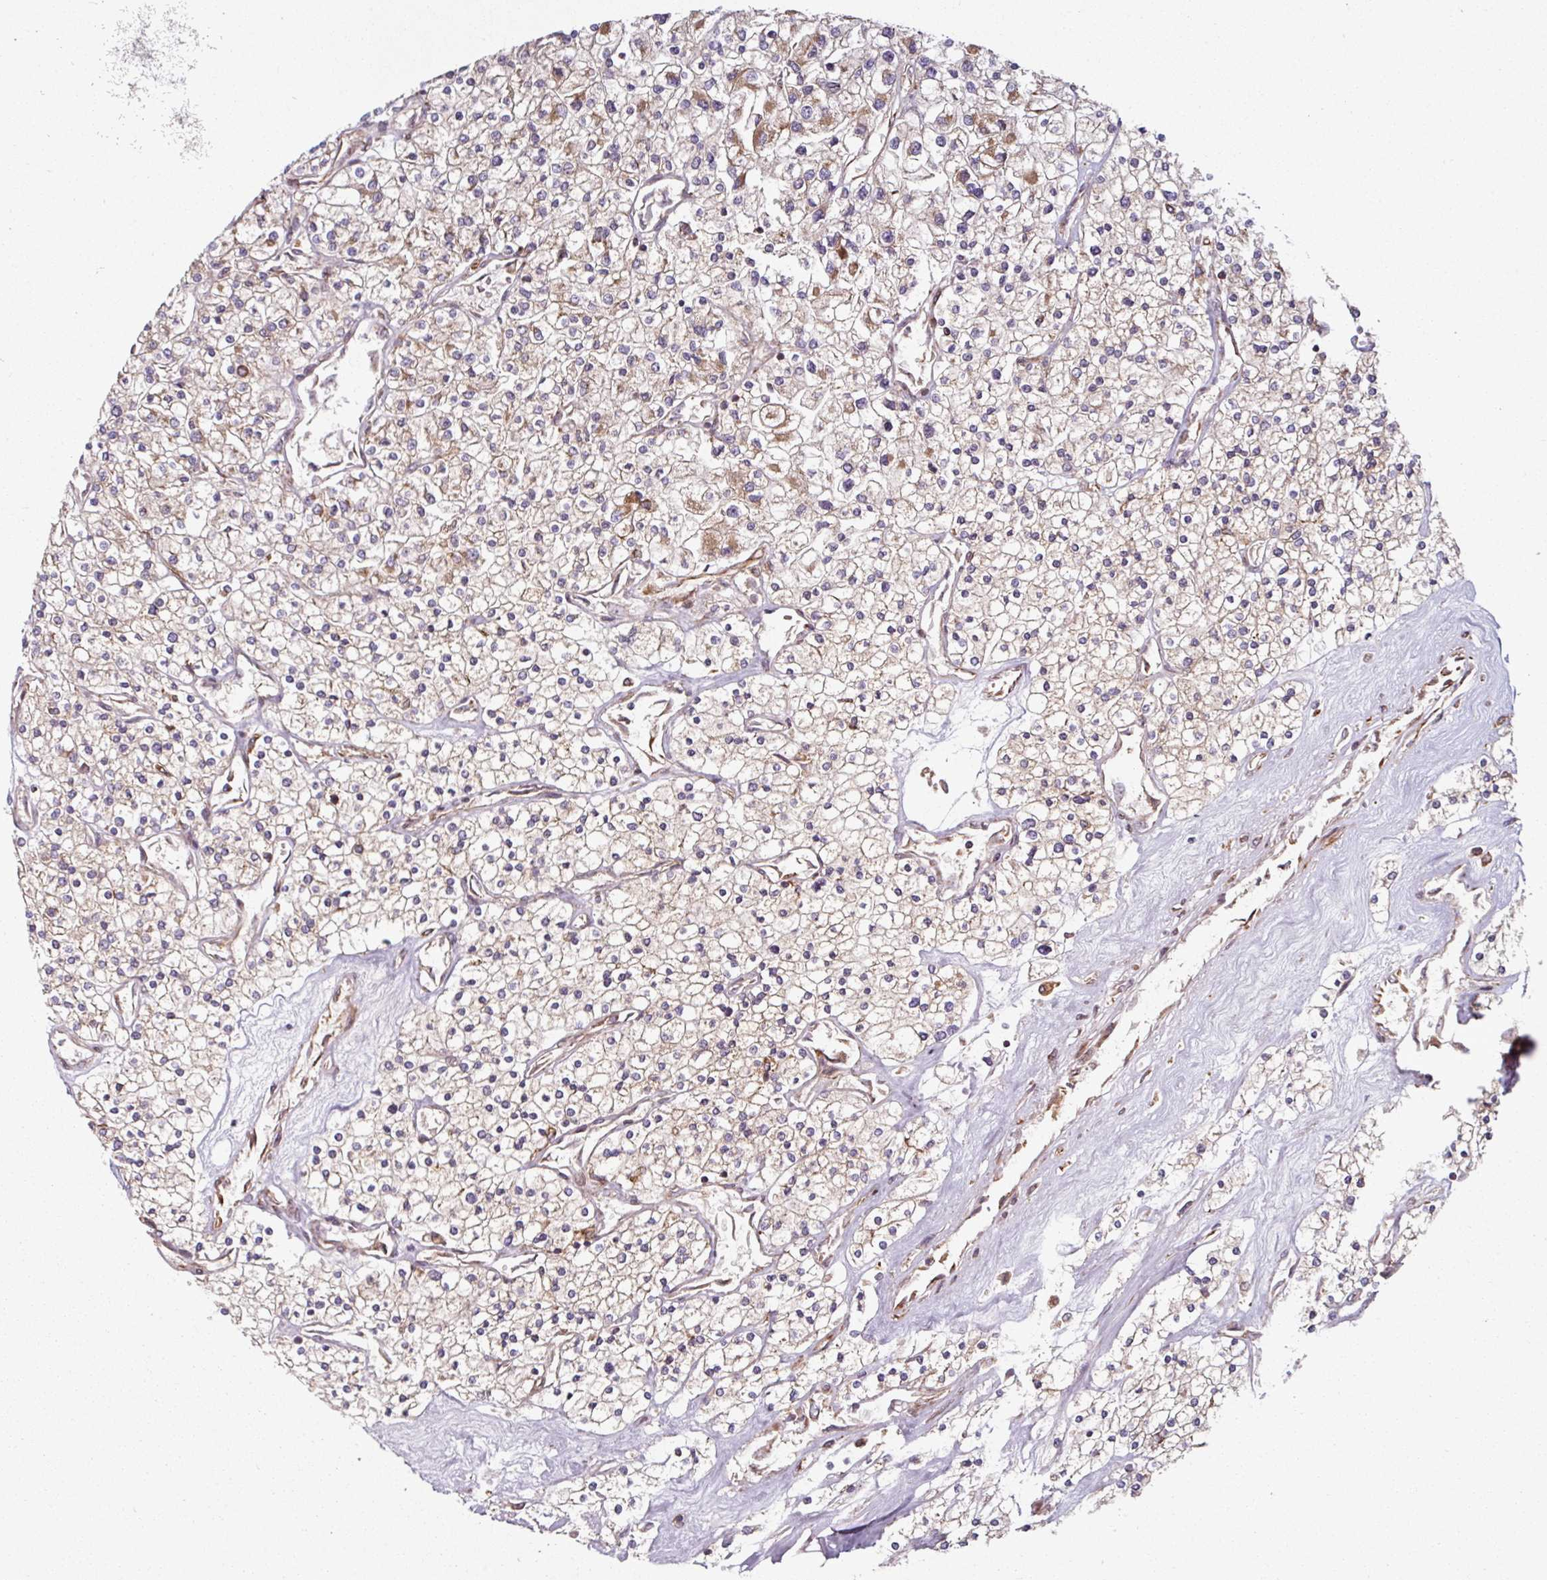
{"staining": {"intensity": "weak", "quantity": ">75%", "location": "cytoplasmic/membranous"}, "tissue": "renal cancer", "cell_type": "Tumor cells", "image_type": "cancer", "snomed": [{"axis": "morphology", "description": "Adenocarcinoma, NOS"}, {"axis": "topography", "description": "Kidney"}], "caption": "A brown stain shows weak cytoplasmic/membranous staining of a protein in renal adenocarcinoma tumor cells.", "gene": "RAB5A", "patient": {"sex": "male", "age": 80}}